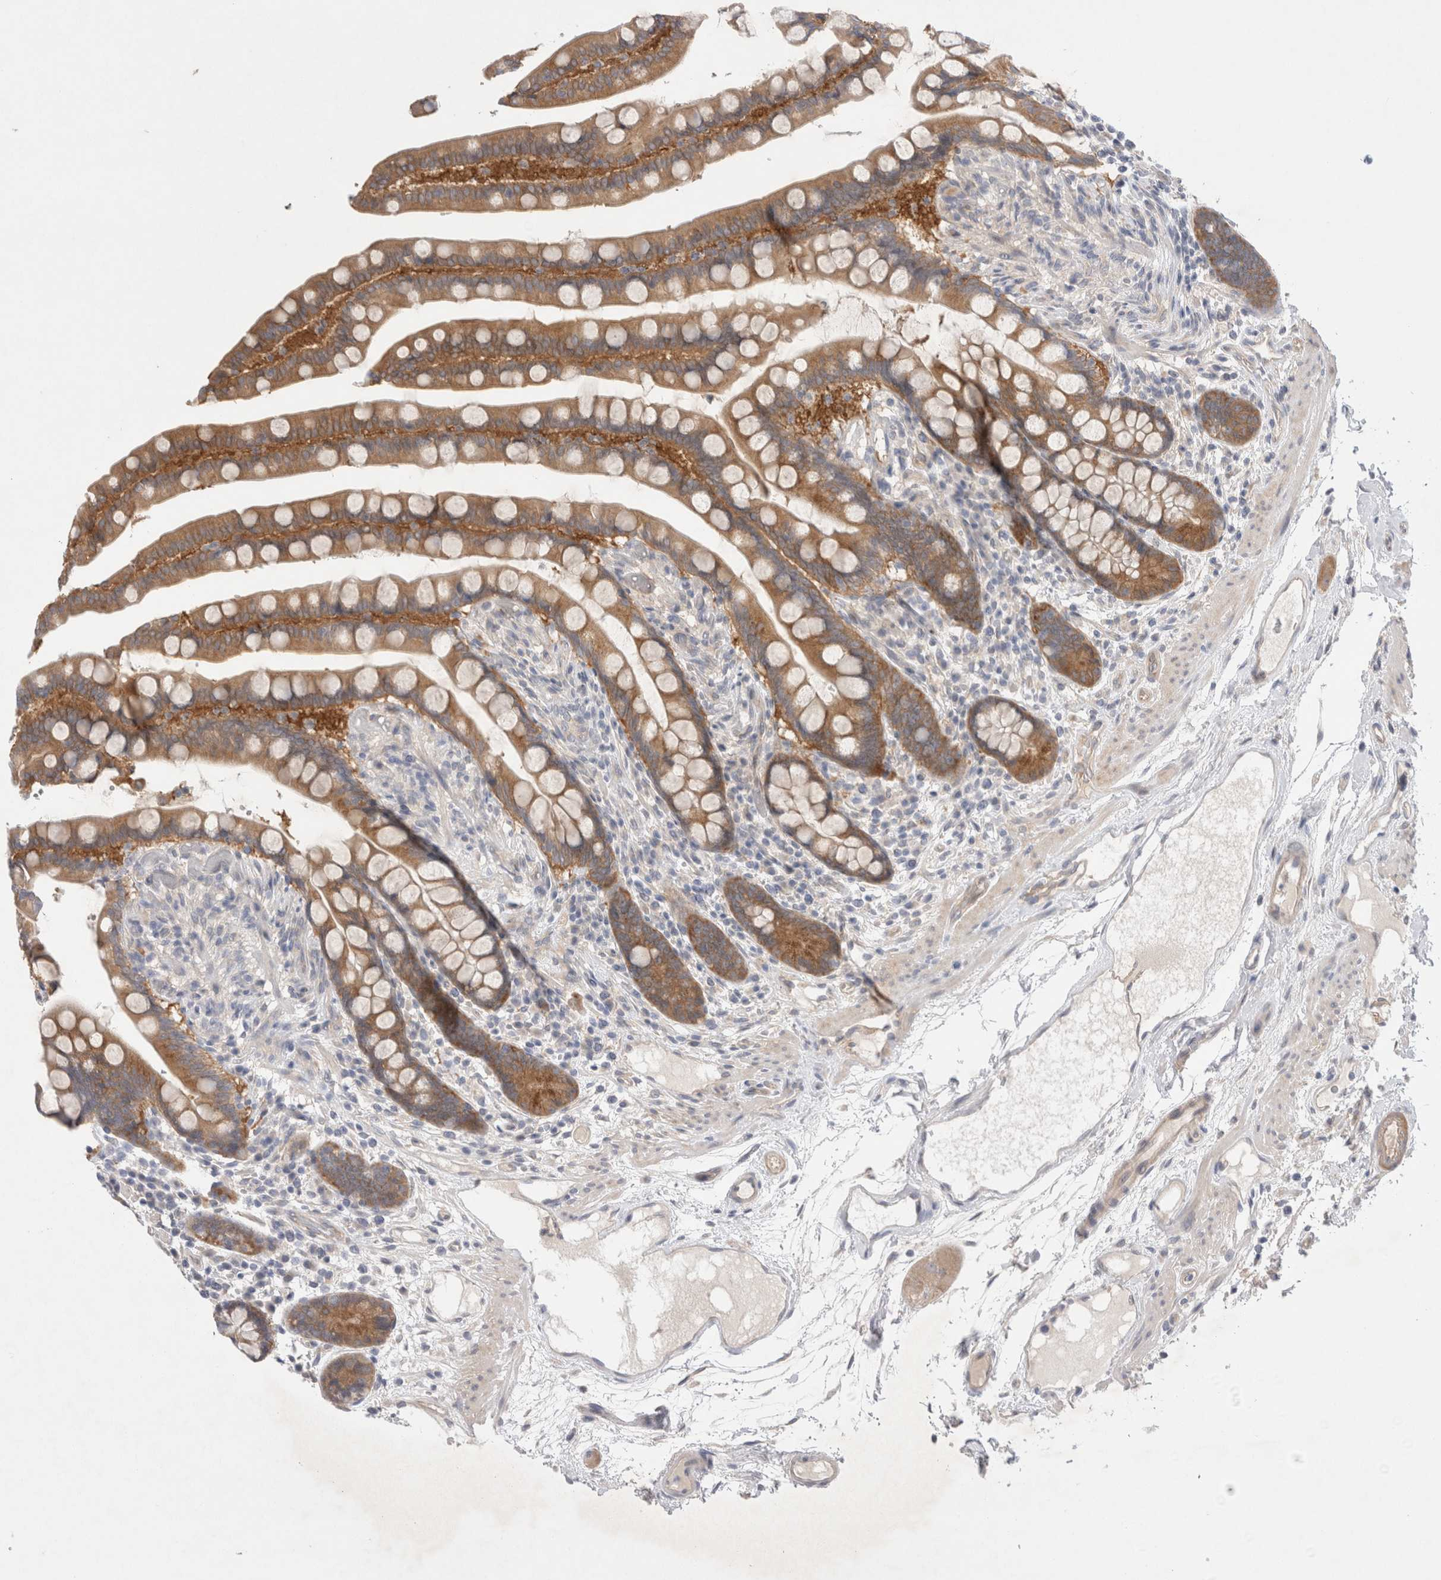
{"staining": {"intensity": "weak", "quantity": ">75%", "location": "cytoplasmic/membranous"}, "tissue": "colon", "cell_type": "Endothelial cells", "image_type": "normal", "snomed": [{"axis": "morphology", "description": "Normal tissue, NOS"}, {"axis": "topography", "description": "Colon"}], "caption": "Colon stained with DAB immunohistochemistry (IHC) demonstrates low levels of weak cytoplasmic/membranous positivity in approximately >75% of endothelial cells.", "gene": "WIPF2", "patient": {"sex": "male", "age": 73}}